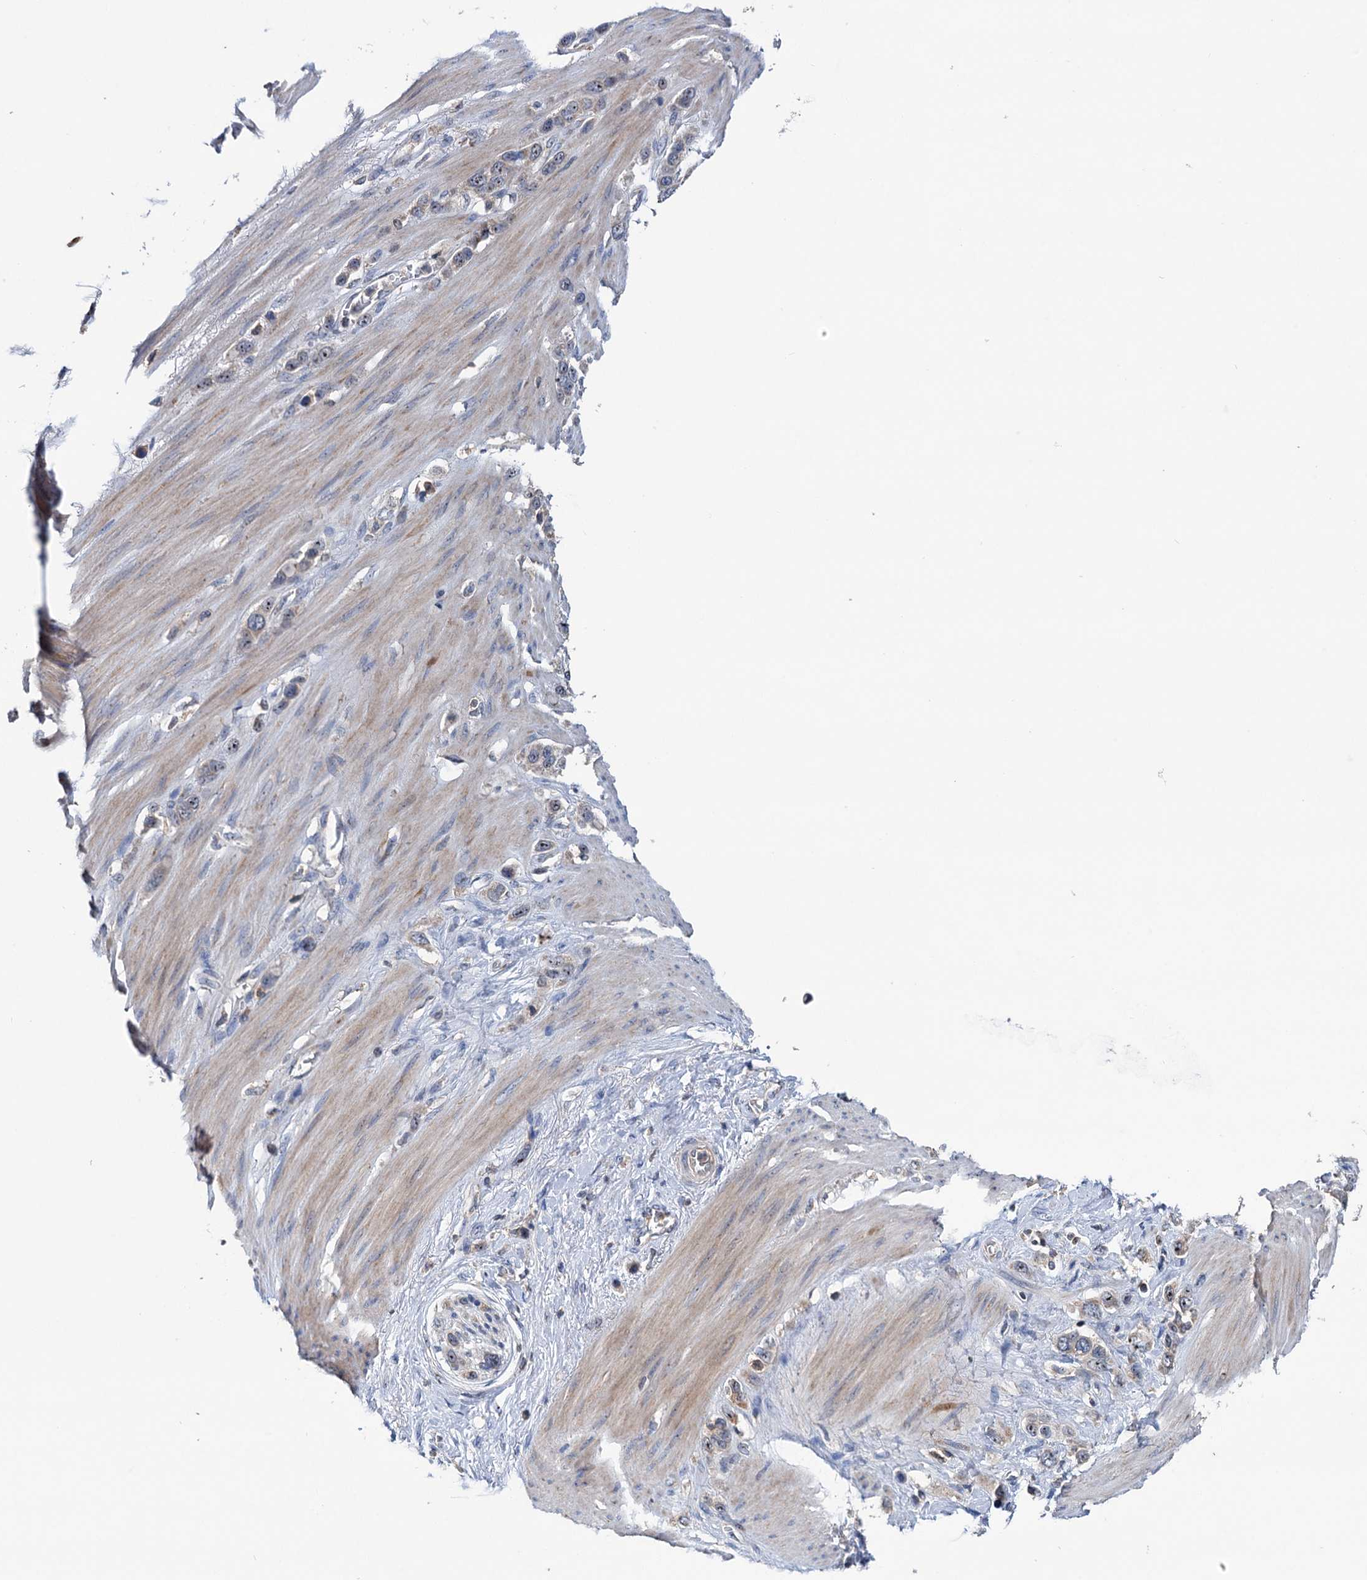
{"staining": {"intensity": "moderate", "quantity": "25%-75%", "location": "cytoplasmic/membranous,nuclear"}, "tissue": "stomach cancer", "cell_type": "Tumor cells", "image_type": "cancer", "snomed": [{"axis": "morphology", "description": "Adenocarcinoma, NOS"}, {"axis": "morphology", "description": "Adenocarcinoma, High grade"}, {"axis": "topography", "description": "Stomach, upper"}, {"axis": "topography", "description": "Stomach, lower"}], "caption": "High-magnification brightfield microscopy of stomach cancer stained with DAB (3,3'-diaminobenzidine) (brown) and counterstained with hematoxylin (blue). tumor cells exhibit moderate cytoplasmic/membranous and nuclear staining is appreciated in about25%-75% of cells.", "gene": "HTR3B", "patient": {"sex": "female", "age": 65}}